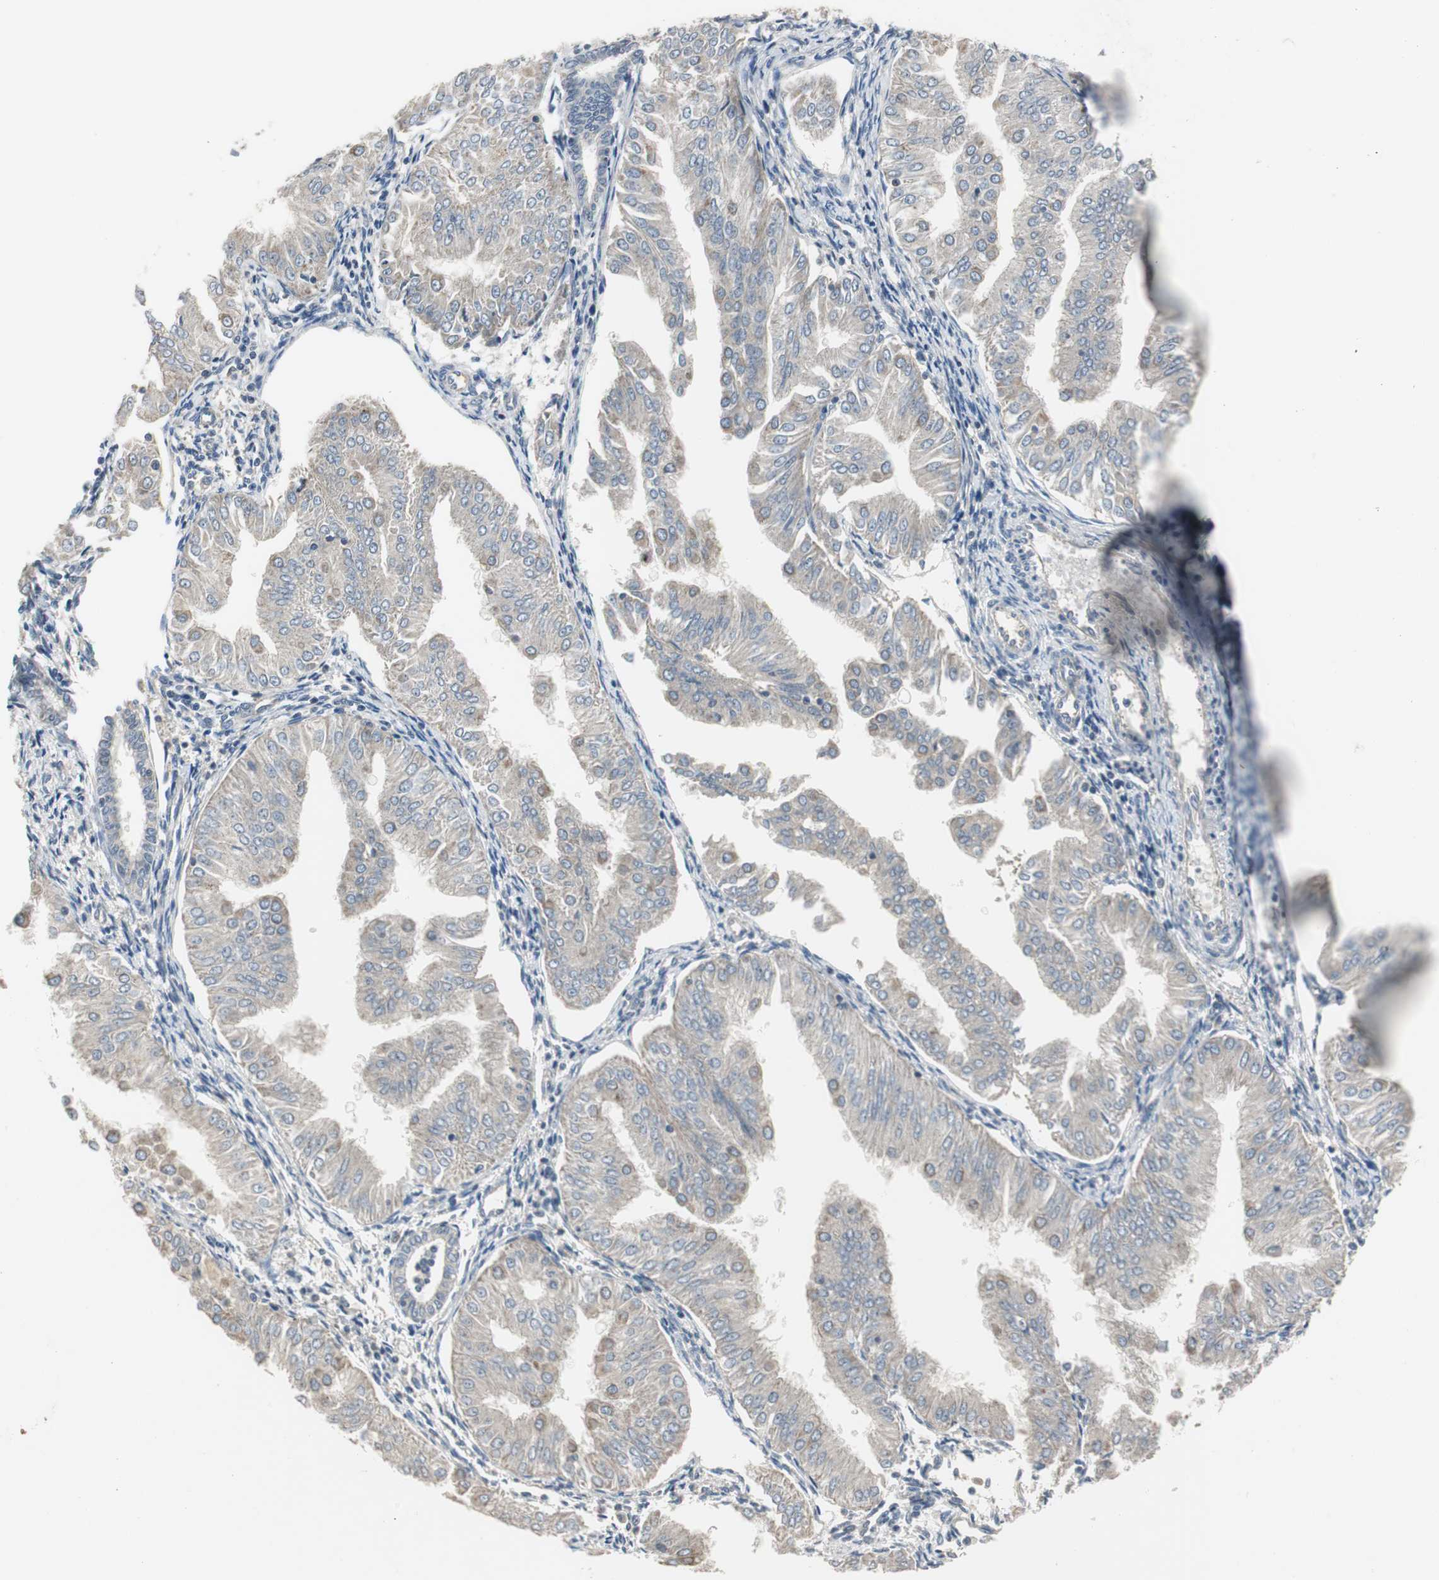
{"staining": {"intensity": "weak", "quantity": ">75%", "location": "cytoplasmic/membranous"}, "tissue": "endometrial cancer", "cell_type": "Tumor cells", "image_type": "cancer", "snomed": [{"axis": "morphology", "description": "Adenocarcinoma, NOS"}, {"axis": "topography", "description": "Endometrium"}], "caption": "Immunohistochemistry (IHC) (DAB) staining of human adenocarcinoma (endometrial) exhibits weak cytoplasmic/membranous protein positivity in approximately >75% of tumor cells.", "gene": "MYT1", "patient": {"sex": "female", "age": 53}}